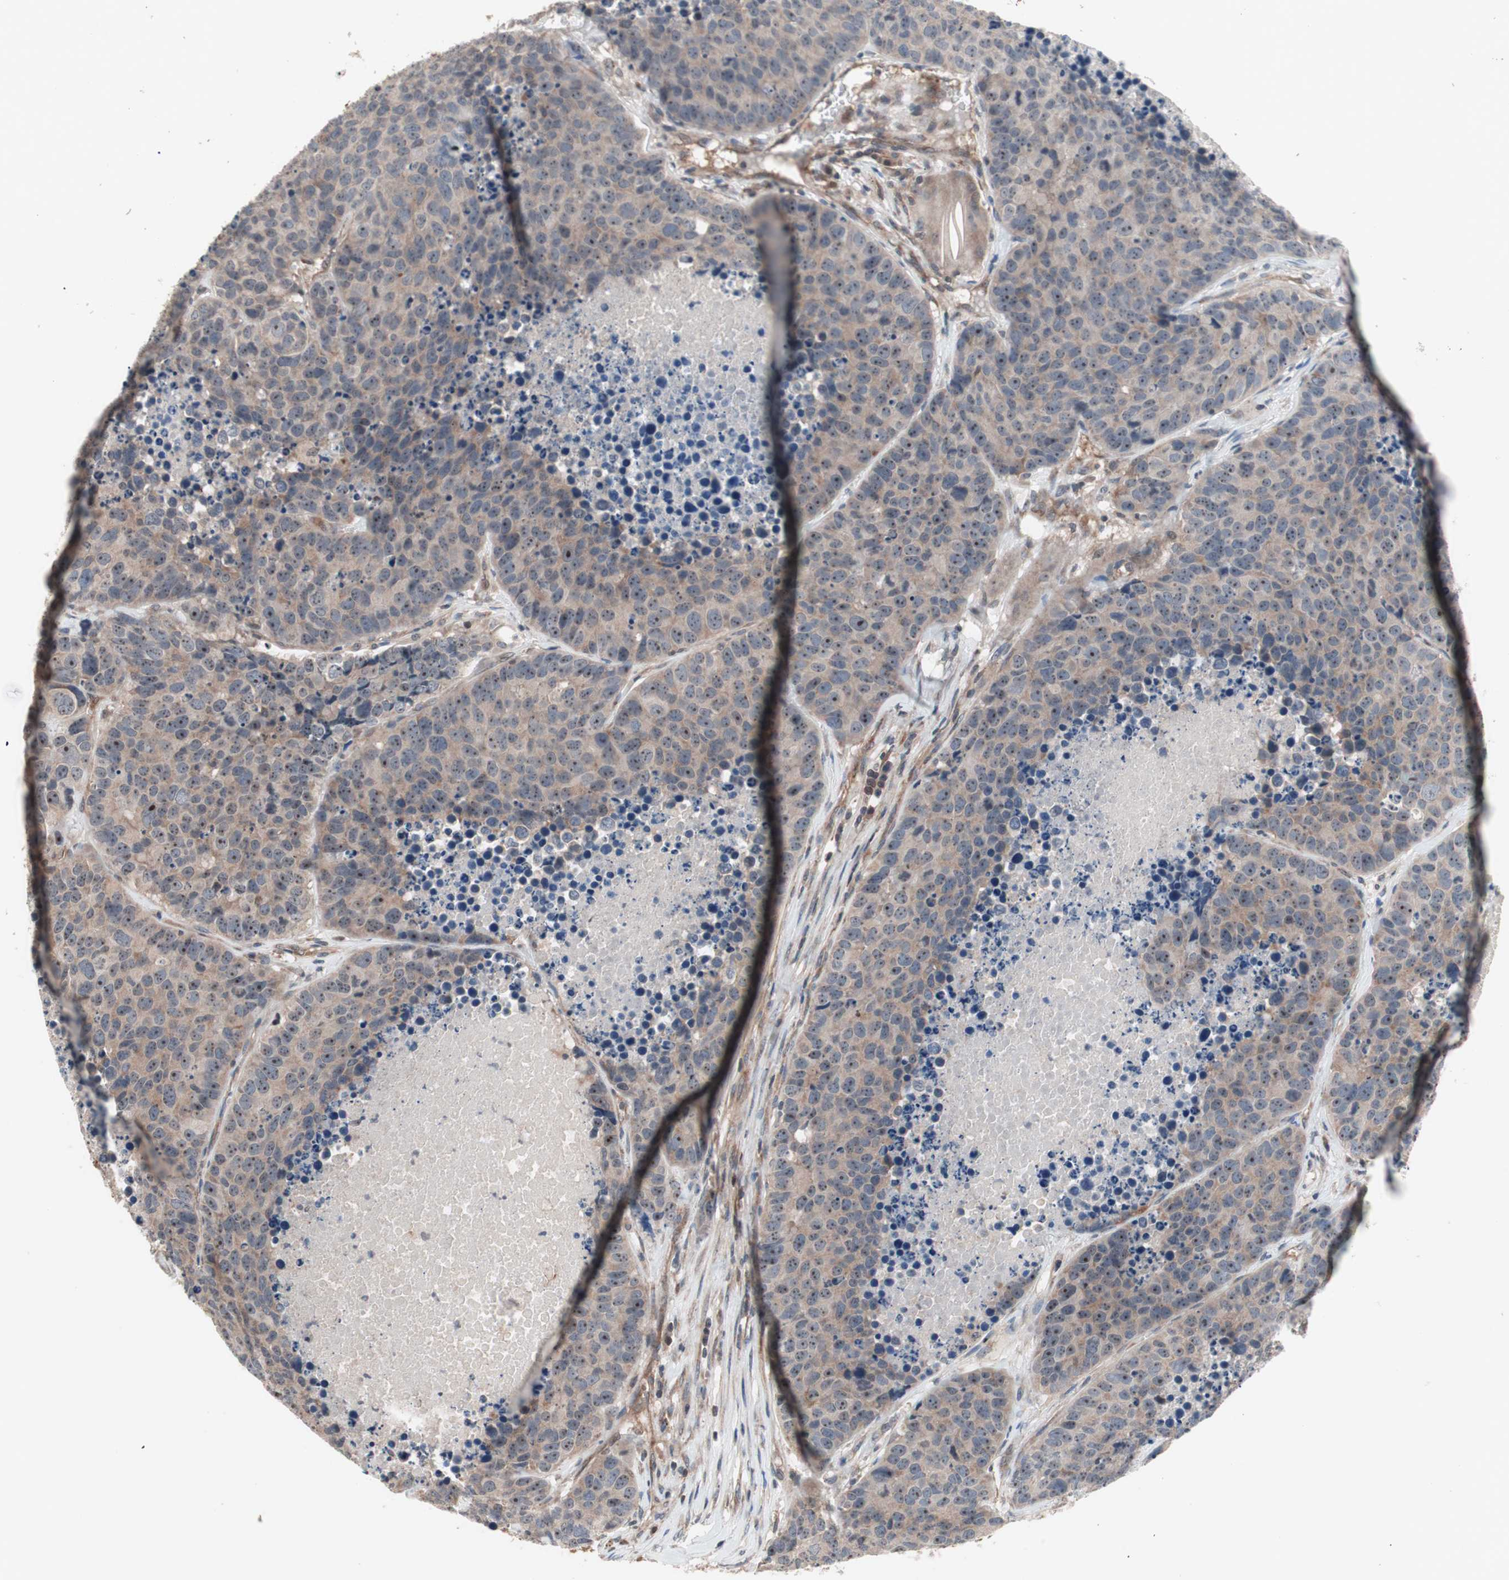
{"staining": {"intensity": "weak", "quantity": "25%-75%", "location": "cytoplasmic/membranous,nuclear"}, "tissue": "carcinoid", "cell_type": "Tumor cells", "image_type": "cancer", "snomed": [{"axis": "morphology", "description": "Carcinoid, malignant, NOS"}, {"axis": "topography", "description": "Lung"}], "caption": "Immunohistochemistry of malignant carcinoid displays low levels of weak cytoplasmic/membranous and nuclear expression in approximately 25%-75% of tumor cells.", "gene": "IRS1", "patient": {"sex": "male", "age": 60}}